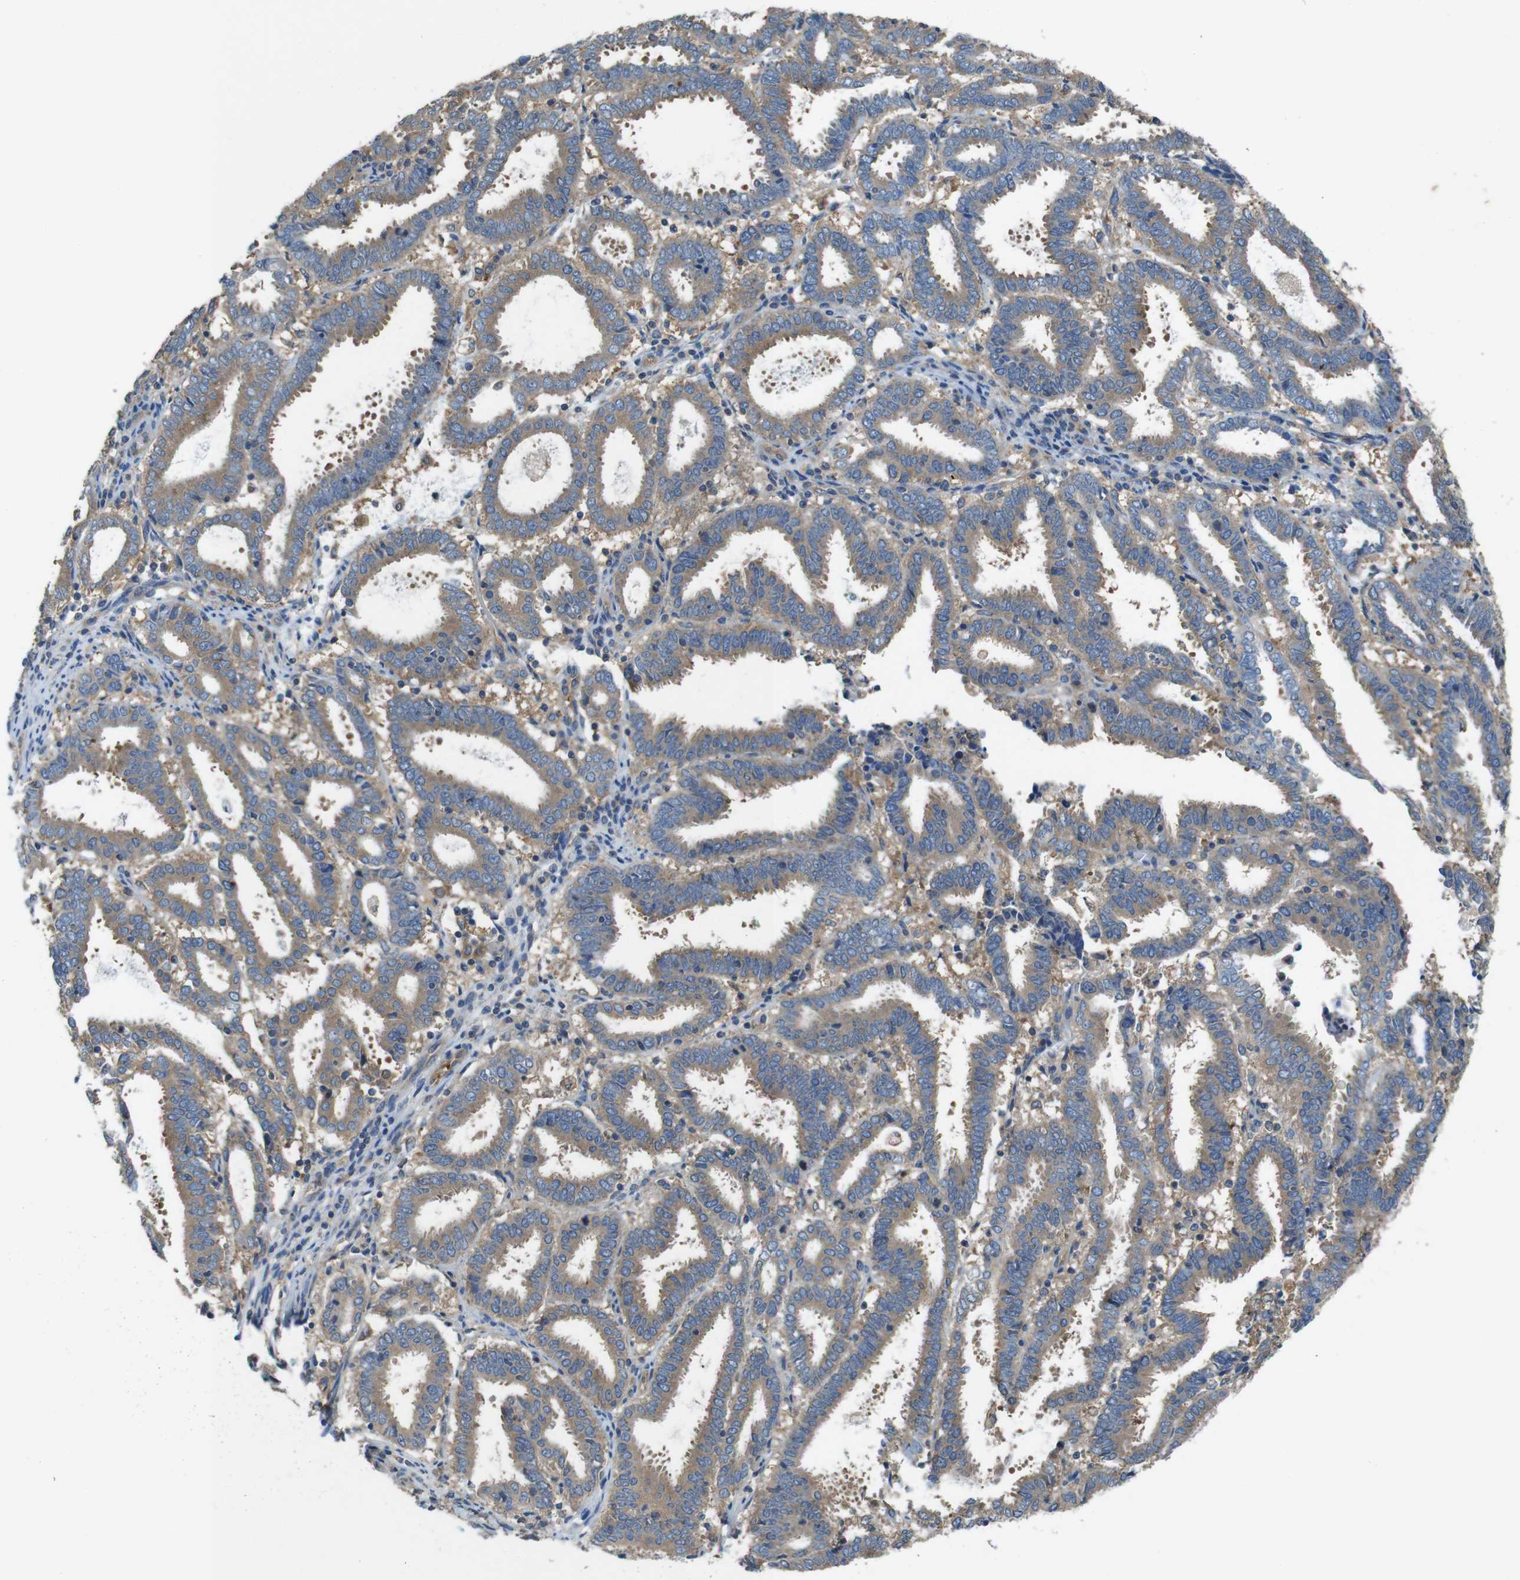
{"staining": {"intensity": "weak", "quantity": ">75%", "location": "cytoplasmic/membranous"}, "tissue": "endometrial cancer", "cell_type": "Tumor cells", "image_type": "cancer", "snomed": [{"axis": "morphology", "description": "Adenocarcinoma, NOS"}, {"axis": "topography", "description": "Uterus"}], "caption": "Immunohistochemistry (IHC) of endometrial cancer (adenocarcinoma) shows low levels of weak cytoplasmic/membranous positivity in about >75% of tumor cells.", "gene": "DCTN1", "patient": {"sex": "female", "age": 83}}